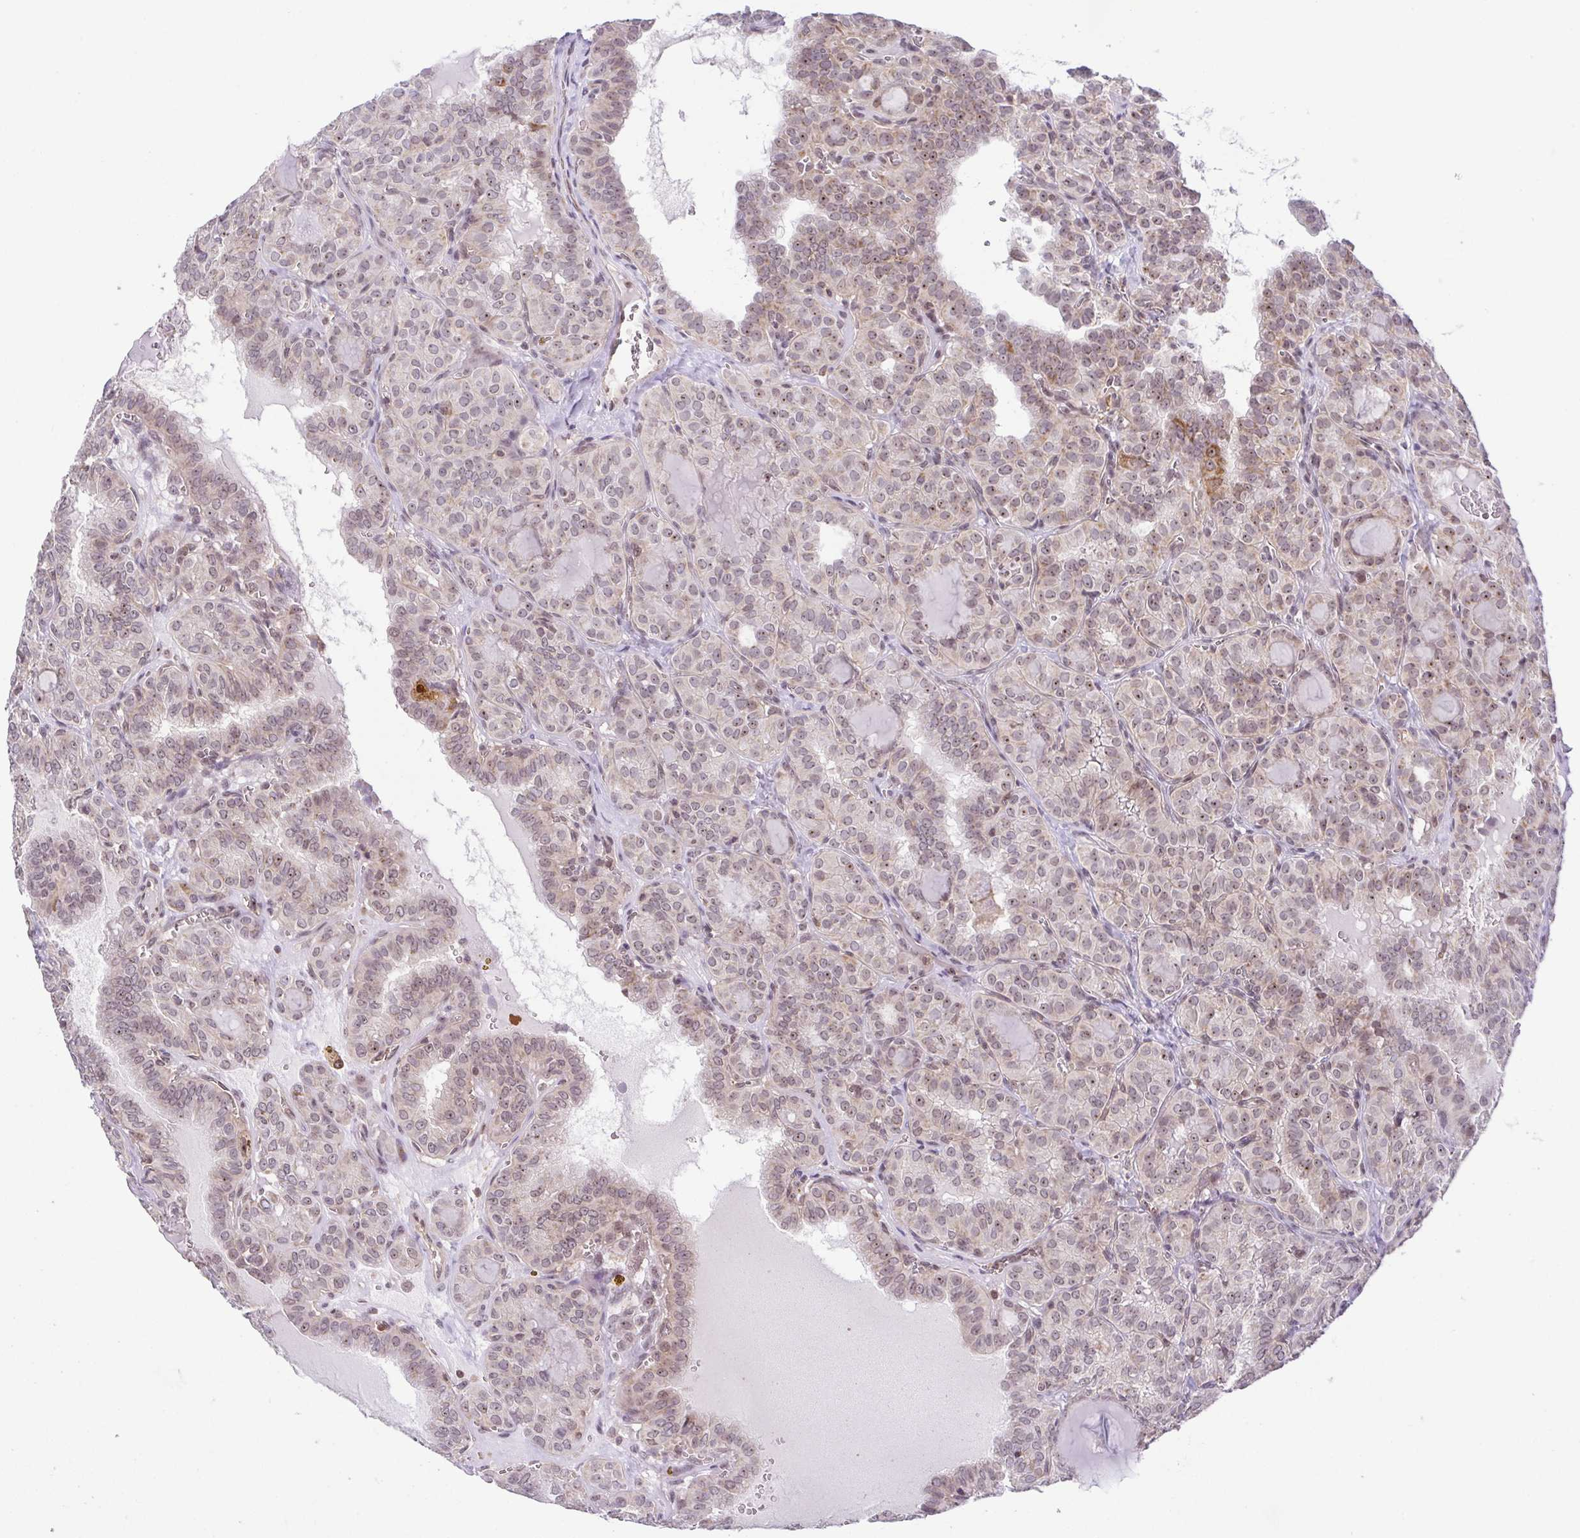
{"staining": {"intensity": "weak", "quantity": "<25%", "location": "nuclear"}, "tissue": "thyroid cancer", "cell_type": "Tumor cells", "image_type": "cancer", "snomed": [{"axis": "morphology", "description": "Papillary adenocarcinoma, NOS"}, {"axis": "topography", "description": "Thyroid gland"}], "caption": "Protein analysis of thyroid papillary adenocarcinoma demonstrates no significant expression in tumor cells. (Stains: DAB IHC with hematoxylin counter stain, Microscopy: brightfield microscopy at high magnification).", "gene": "RSL24D1", "patient": {"sex": "female", "age": 41}}